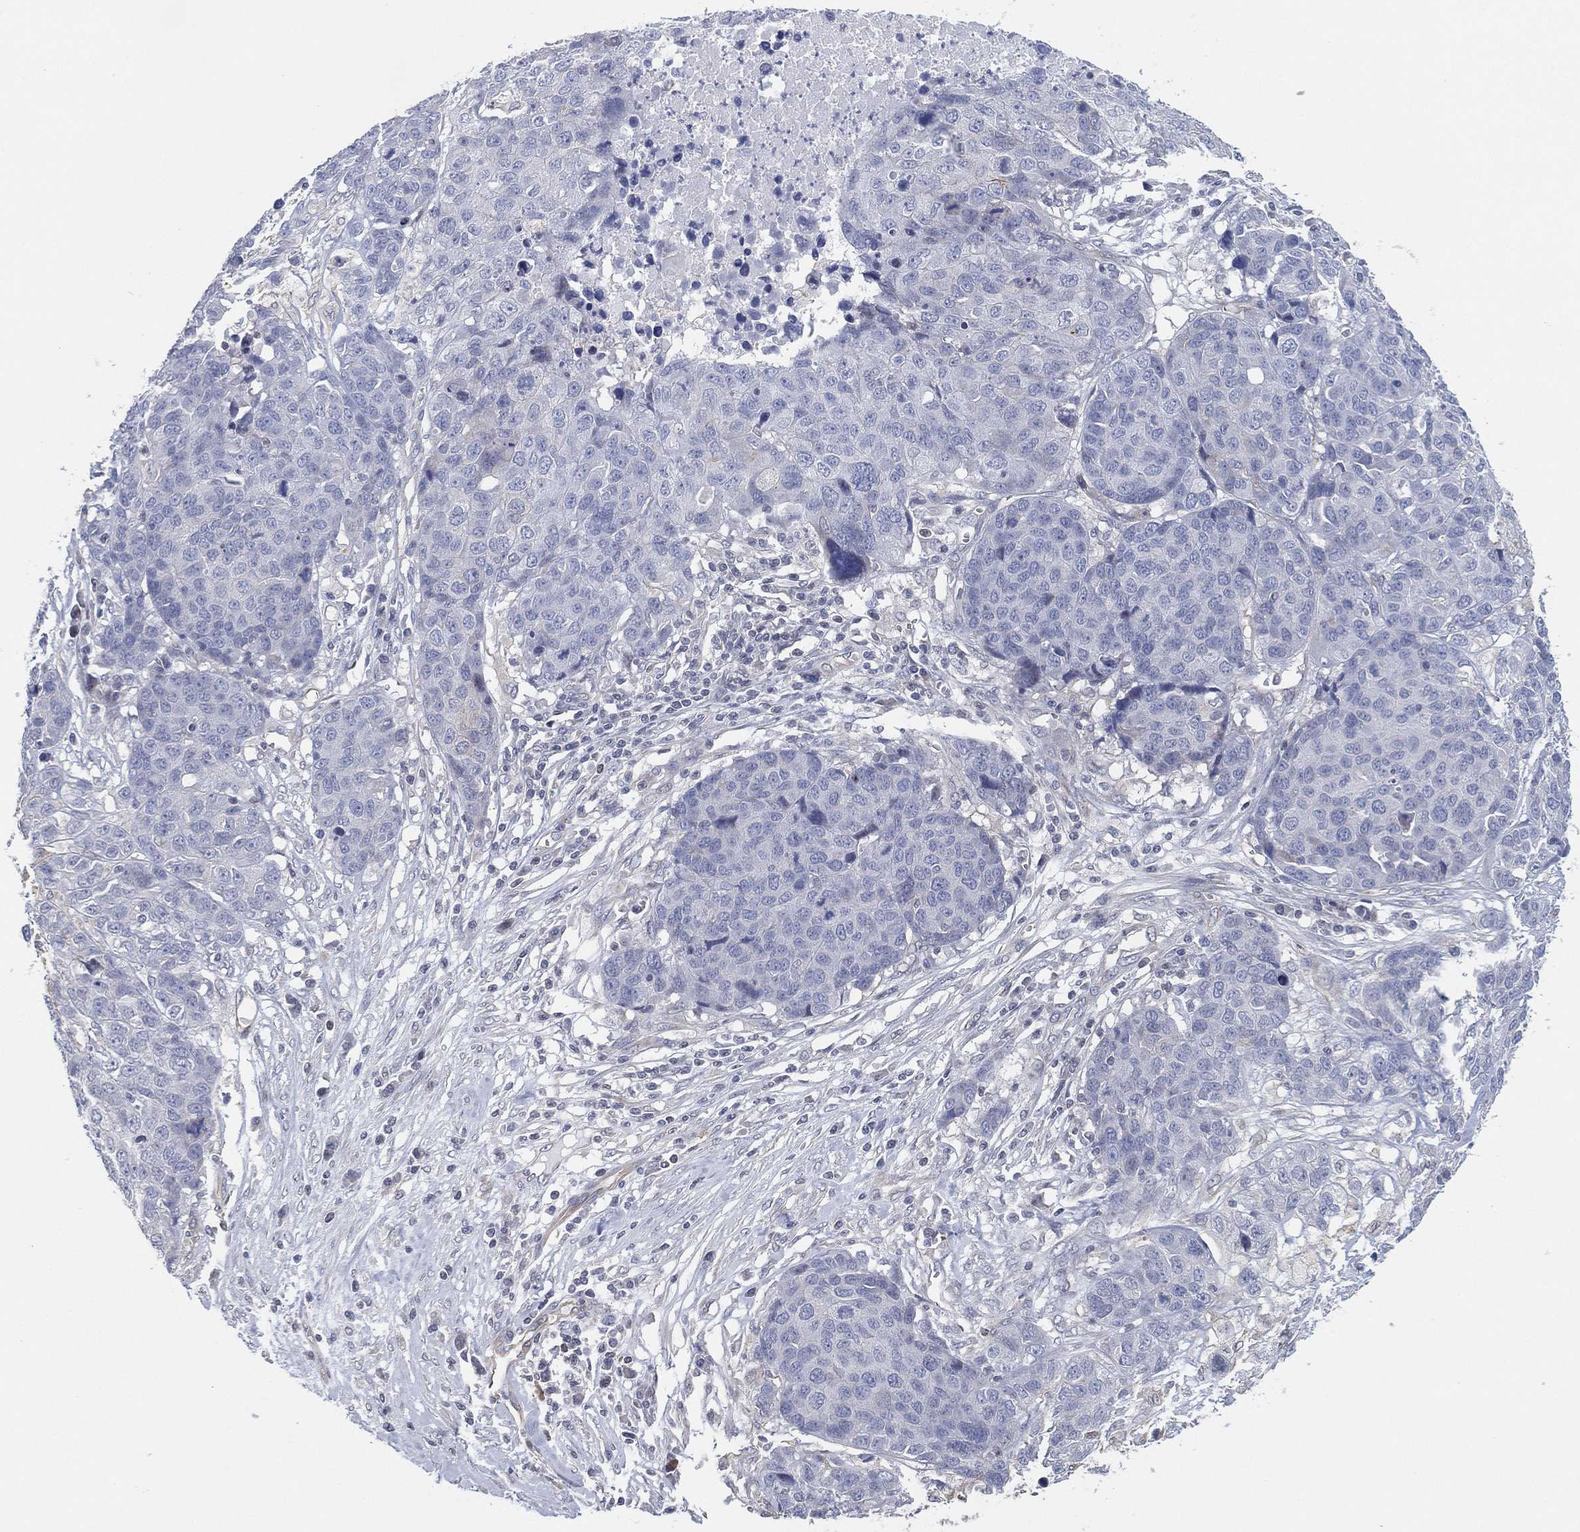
{"staining": {"intensity": "negative", "quantity": "none", "location": "none"}, "tissue": "ovarian cancer", "cell_type": "Tumor cells", "image_type": "cancer", "snomed": [{"axis": "morphology", "description": "Cystadenocarcinoma, serous, NOS"}, {"axis": "topography", "description": "Ovary"}], "caption": "Tumor cells show no significant staining in ovarian cancer.", "gene": "CFTR", "patient": {"sex": "female", "age": 87}}